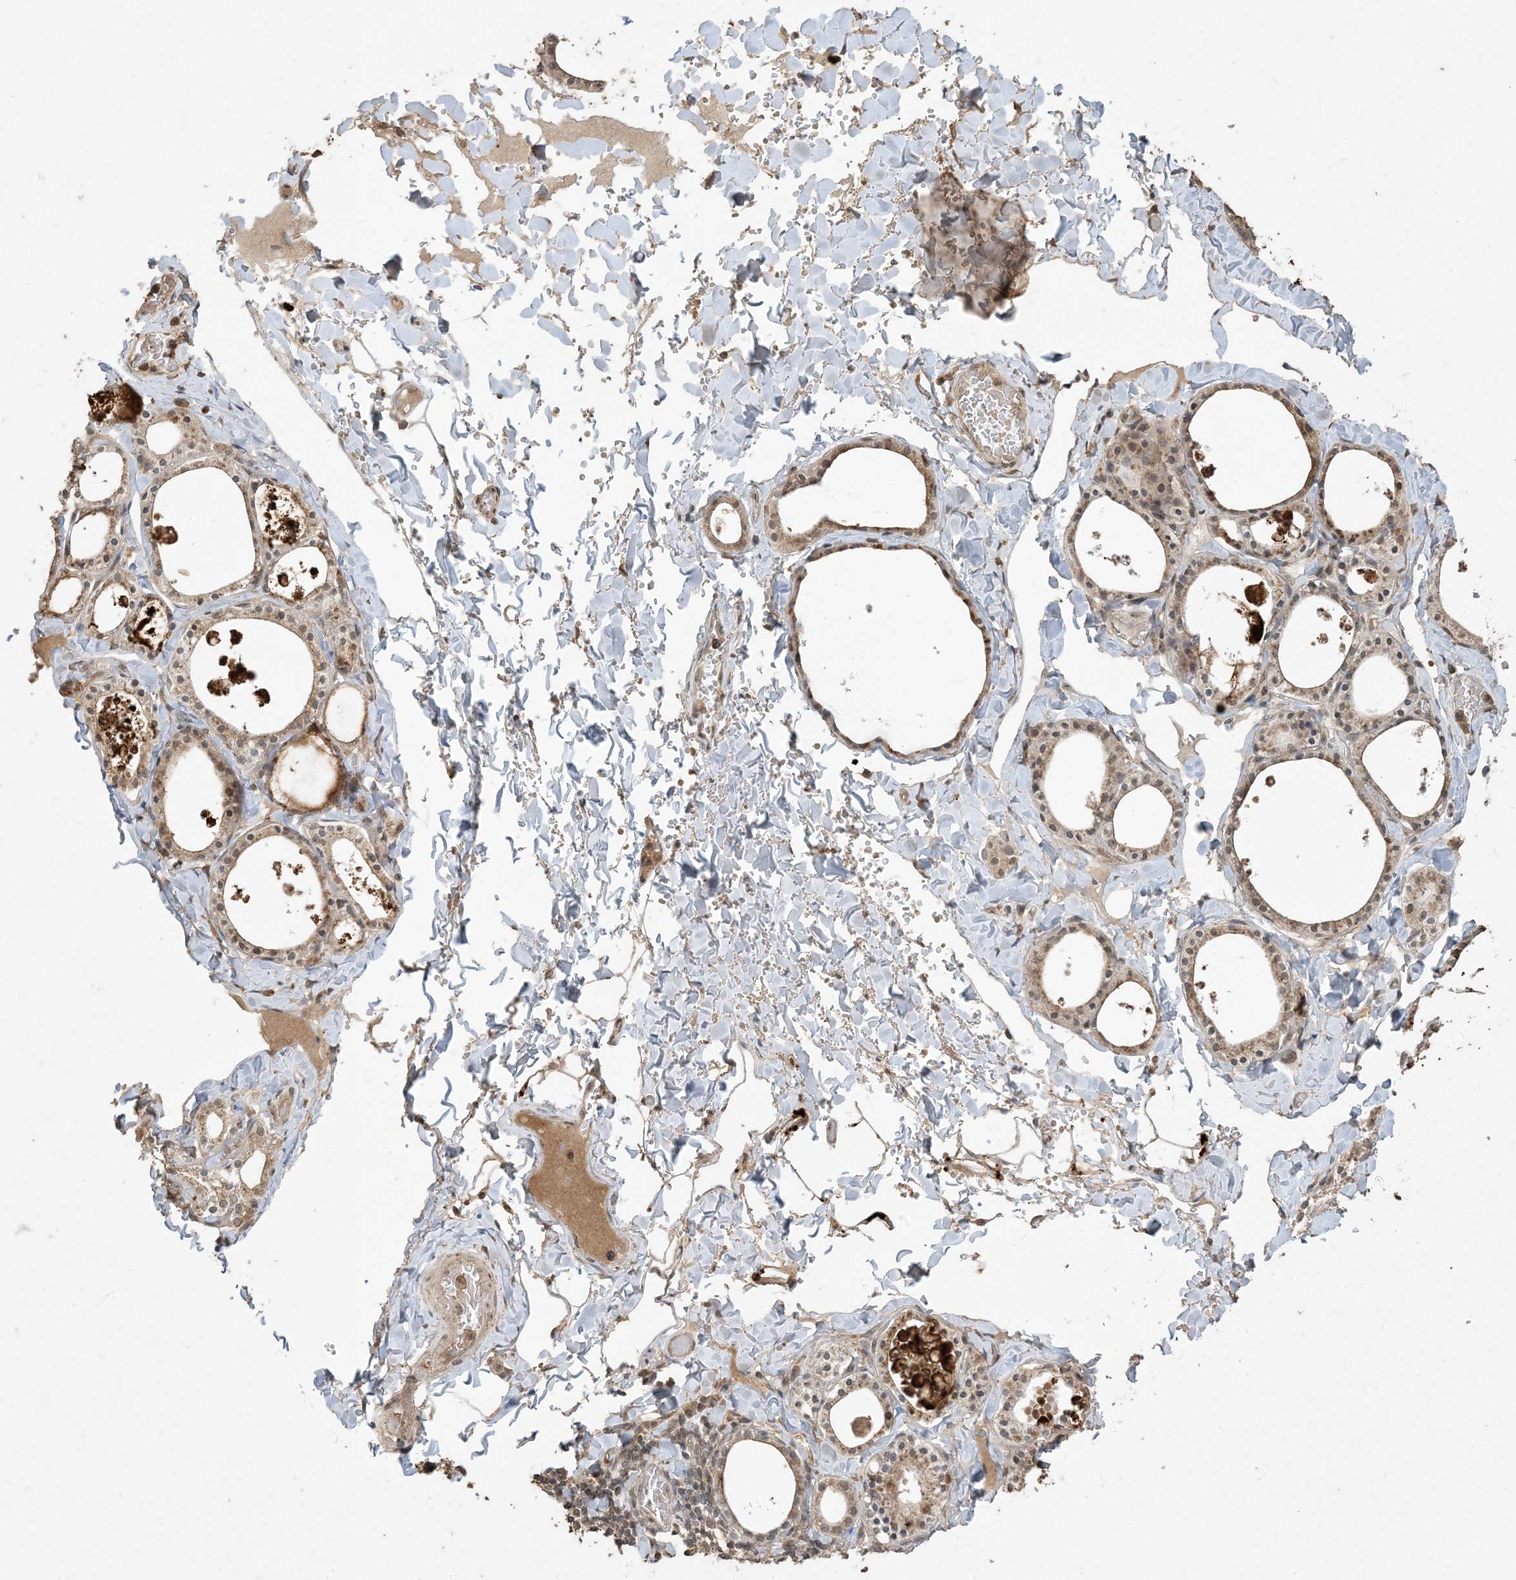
{"staining": {"intensity": "weak", "quantity": ">75%", "location": "cytoplasmic/membranous"}, "tissue": "thyroid gland", "cell_type": "Glandular cells", "image_type": "normal", "snomed": [{"axis": "morphology", "description": "Normal tissue, NOS"}, {"axis": "topography", "description": "Thyroid gland"}], "caption": "Immunohistochemistry histopathology image of normal human thyroid gland stained for a protein (brown), which exhibits low levels of weak cytoplasmic/membranous staining in about >75% of glandular cells.", "gene": "EFCAB8", "patient": {"sex": "male", "age": 56}}